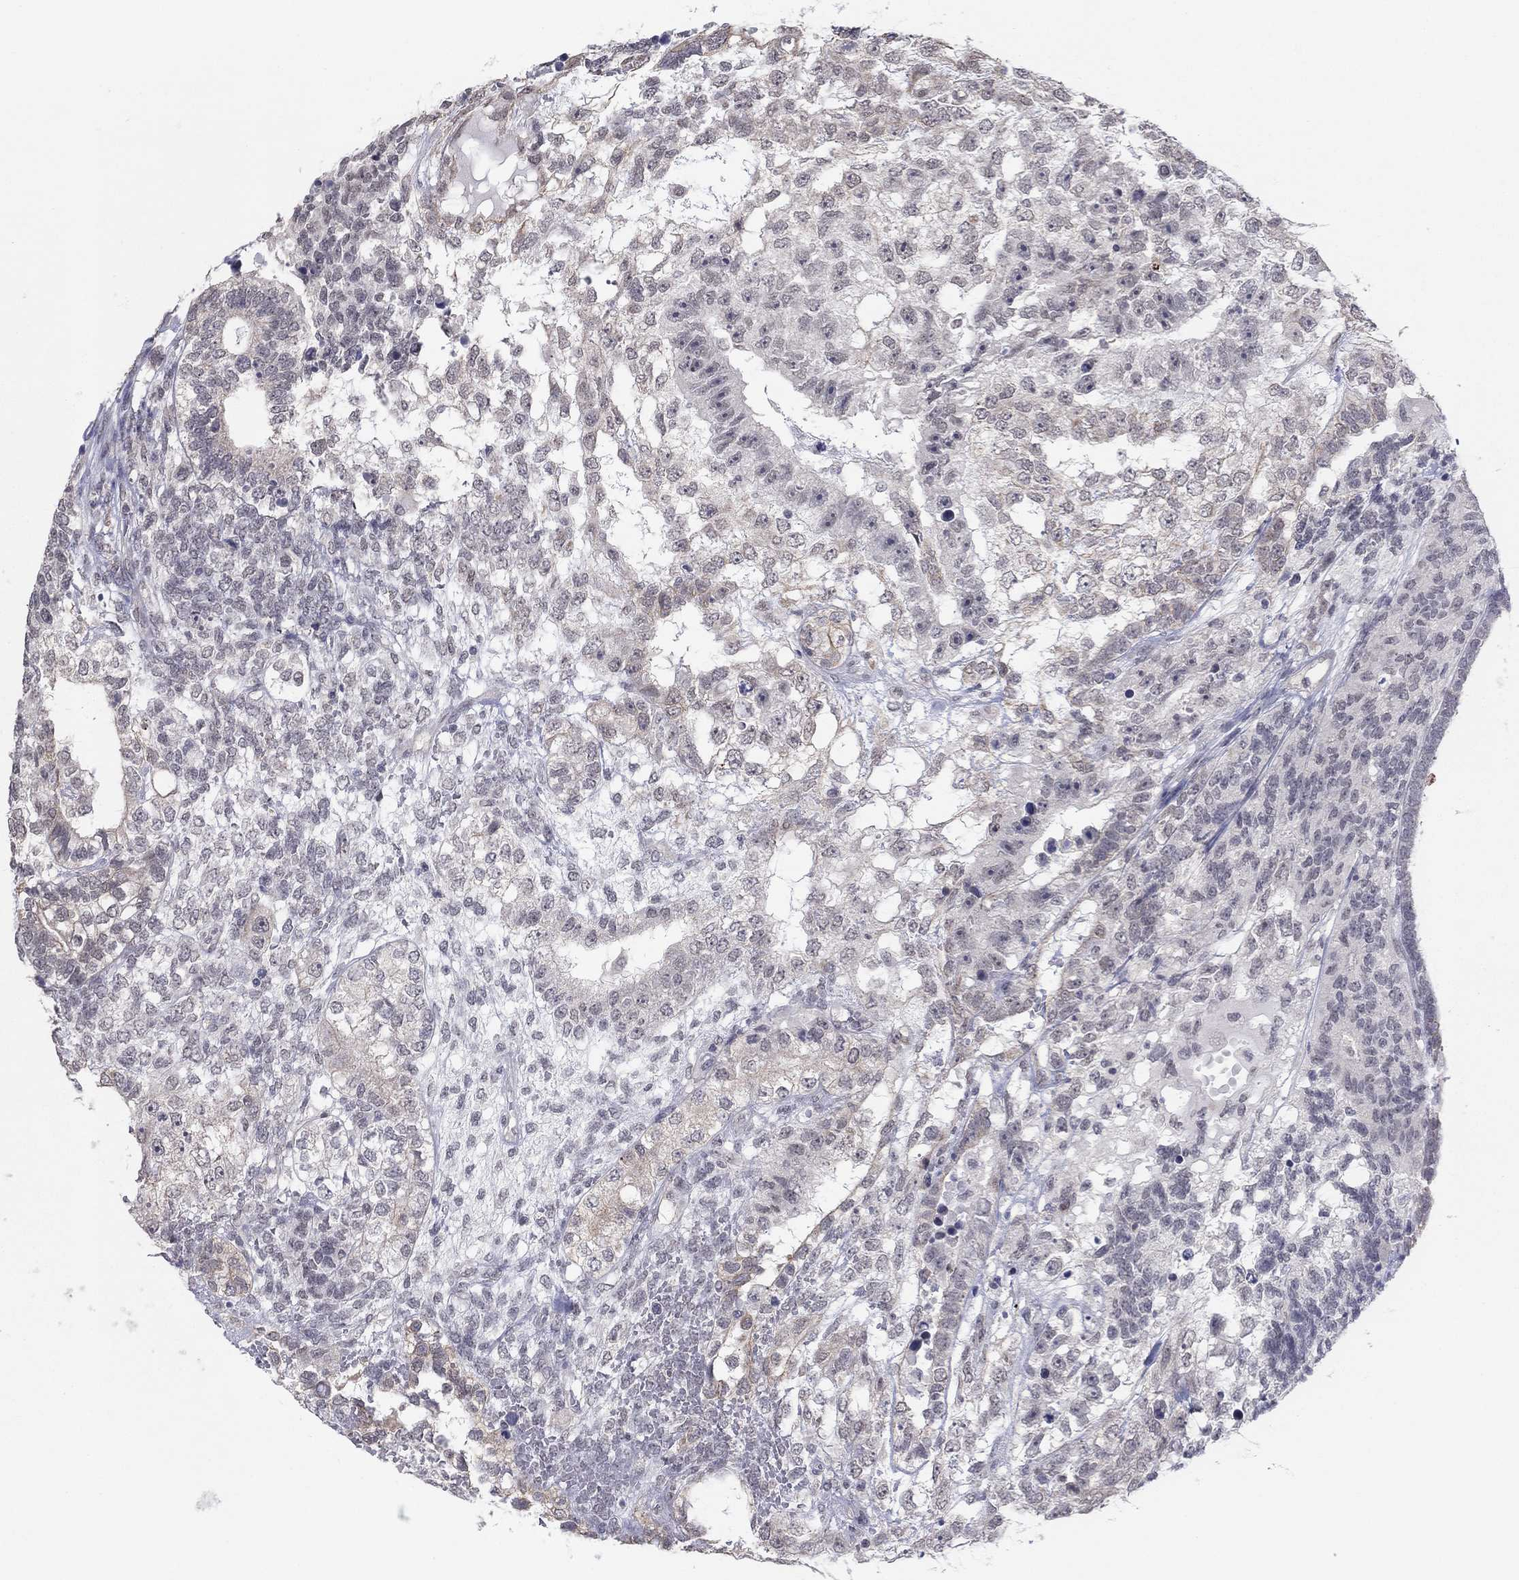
{"staining": {"intensity": "moderate", "quantity": "<25%", "location": "cytoplasmic/membranous"}, "tissue": "testis cancer", "cell_type": "Tumor cells", "image_type": "cancer", "snomed": [{"axis": "morphology", "description": "Seminoma, NOS"}, {"axis": "morphology", "description": "Carcinoma, Embryonal, NOS"}, {"axis": "topography", "description": "Testis"}], "caption": "Embryonal carcinoma (testis) stained with immunohistochemistry (IHC) demonstrates moderate cytoplasmic/membranous expression in about <25% of tumor cells. The protein of interest is stained brown, and the nuclei are stained in blue (DAB (3,3'-diaminobenzidine) IHC with brightfield microscopy, high magnification).", "gene": "SLC22A2", "patient": {"sex": "male", "age": 41}}